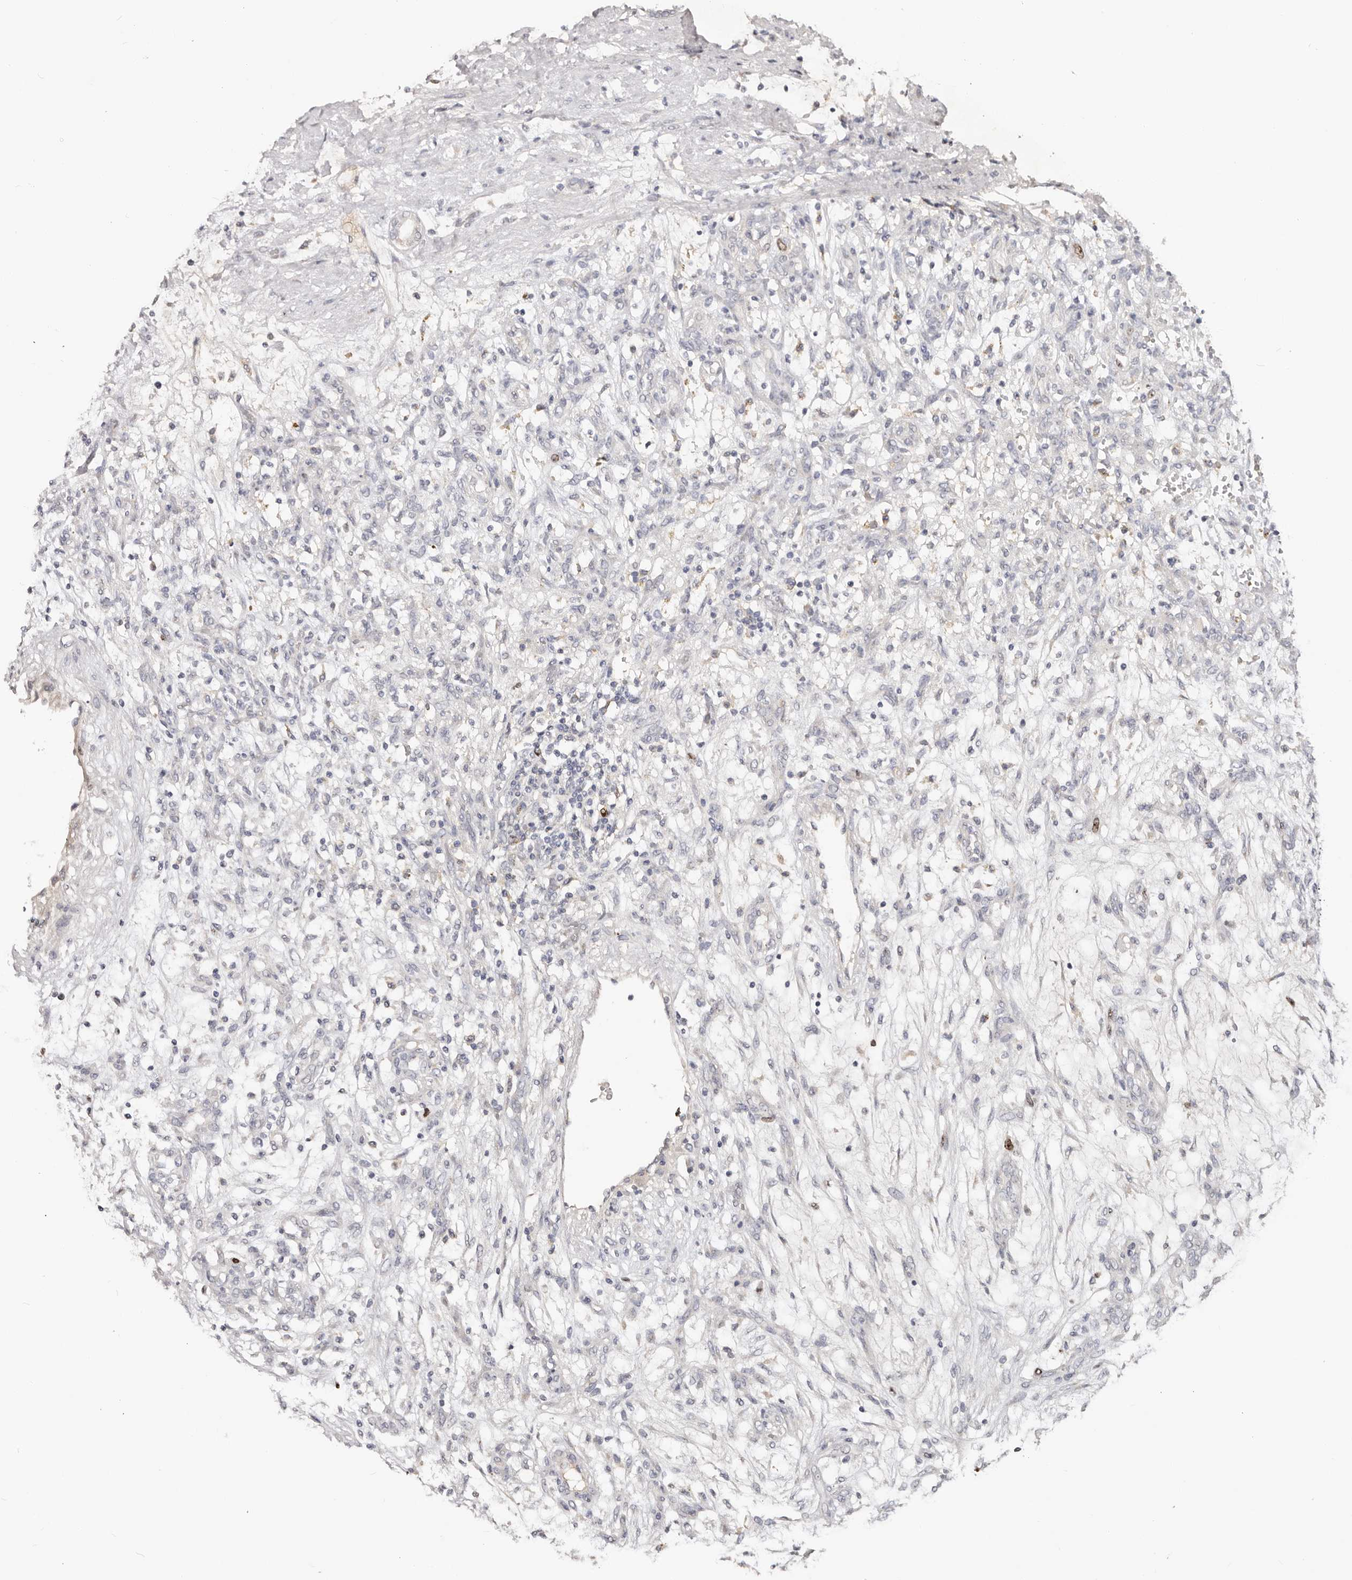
{"staining": {"intensity": "negative", "quantity": "none", "location": "none"}, "tissue": "renal cancer", "cell_type": "Tumor cells", "image_type": "cancer", "snomed": [{"axis": "morphology", "description": "Adenocarcinoma, NOS"}, {"axis": "topography", "description": "Kidney"}], "caption": "An image of renal cancer stained for a protein displays no brown staining in tumor cells.", "gene": "CCDC190", "patient": {"sex": "female", "age": 57}}